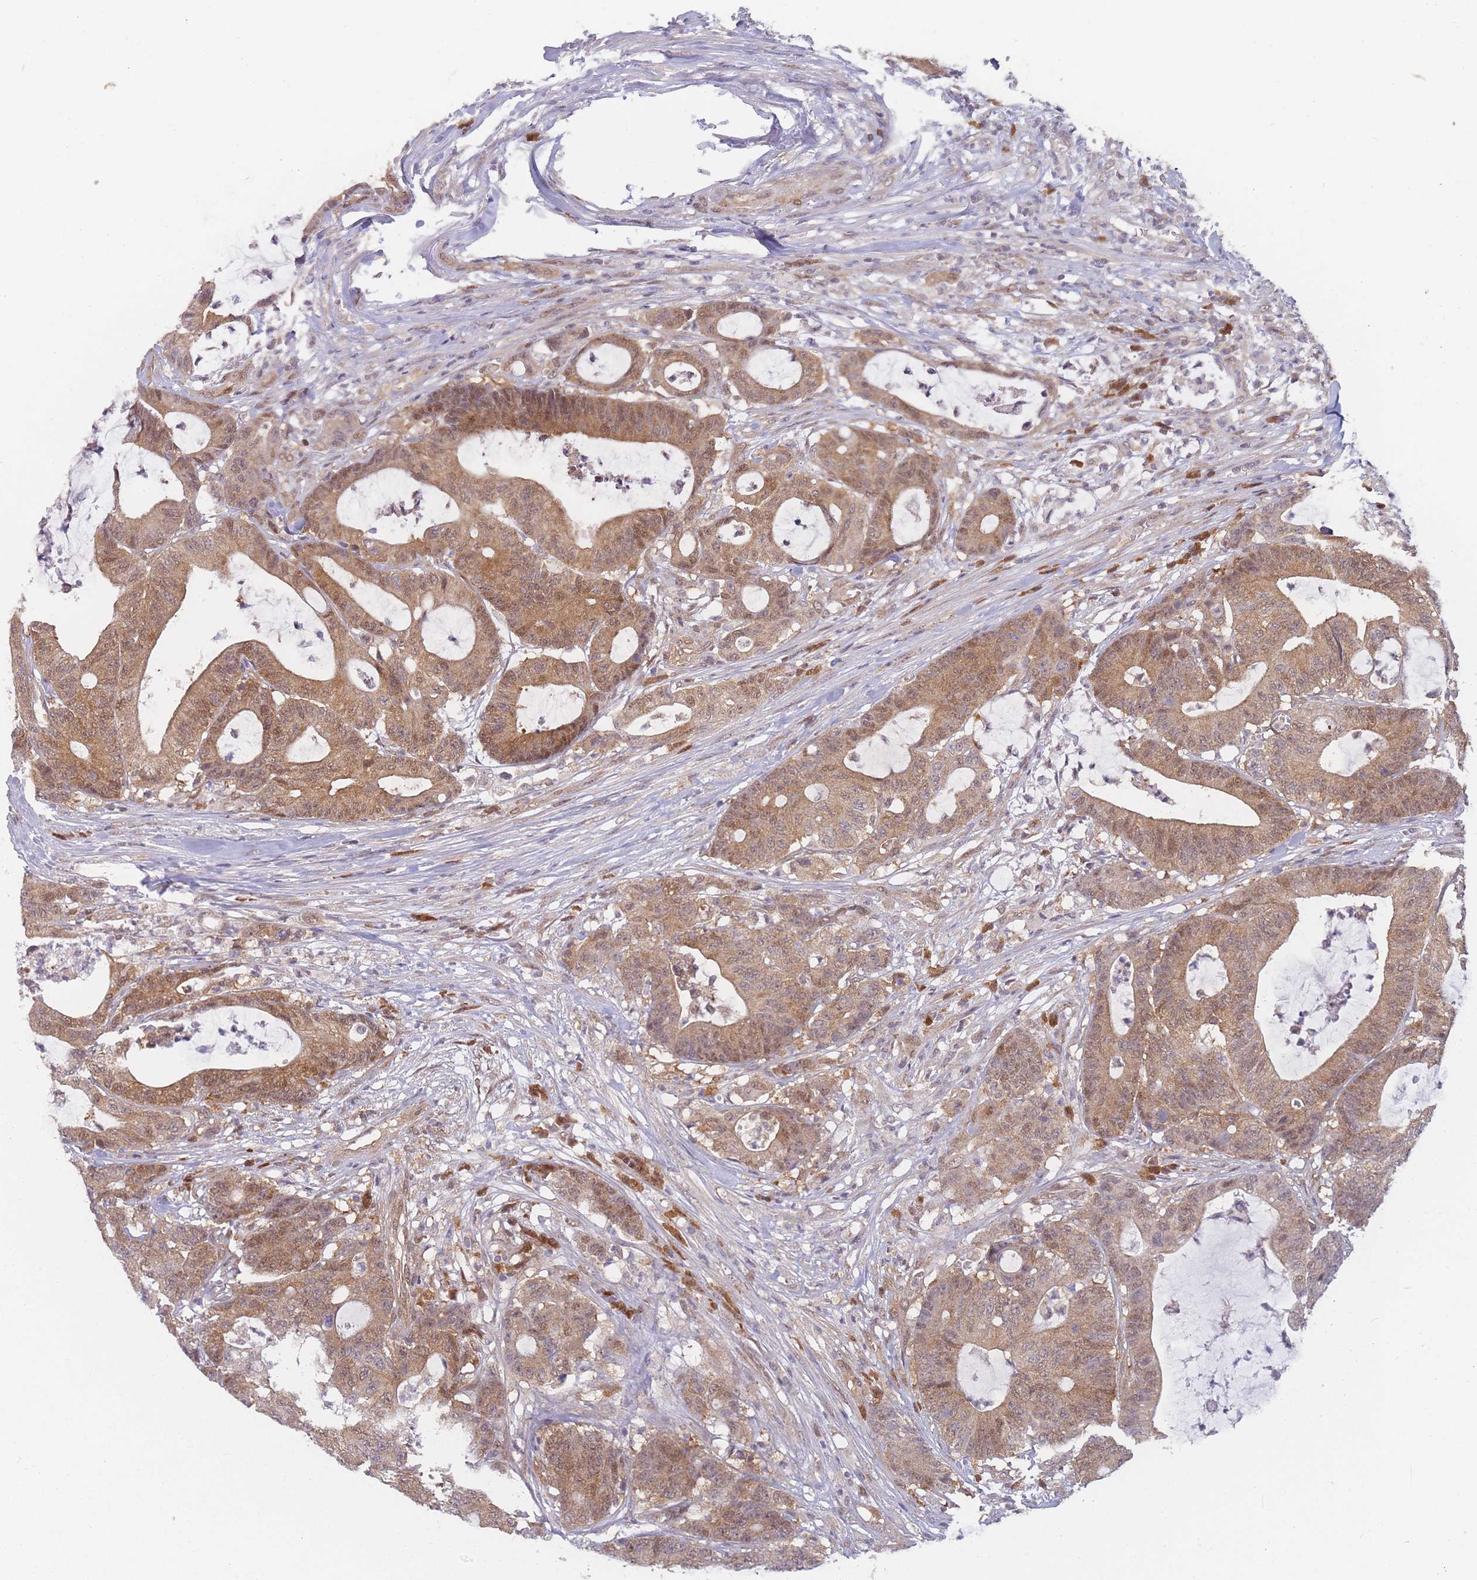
{"staining": {"intensity": "moderate", "quantity": ">75%", "location": "cytoplasmic/membranous,nuclear"}, "tissue": "colorectal cancer", "cell_type": "Tumor cells", "image_type": "cancer", "snomed": [{"axis": "morphology", "description": "Adenocarcinoma, NOS"}, {"axis": "topography", "description": "Colon"}], "caption": "There is medium levels of moderate cytoplasmic/membranous and nuclear expression in tumor cells of adenocarcinoma (colorectal), as demonstrated by immunohistochemical staining (brown color).", "gene": "MRI1", "patient": {"sex": "female", "age": 84}}